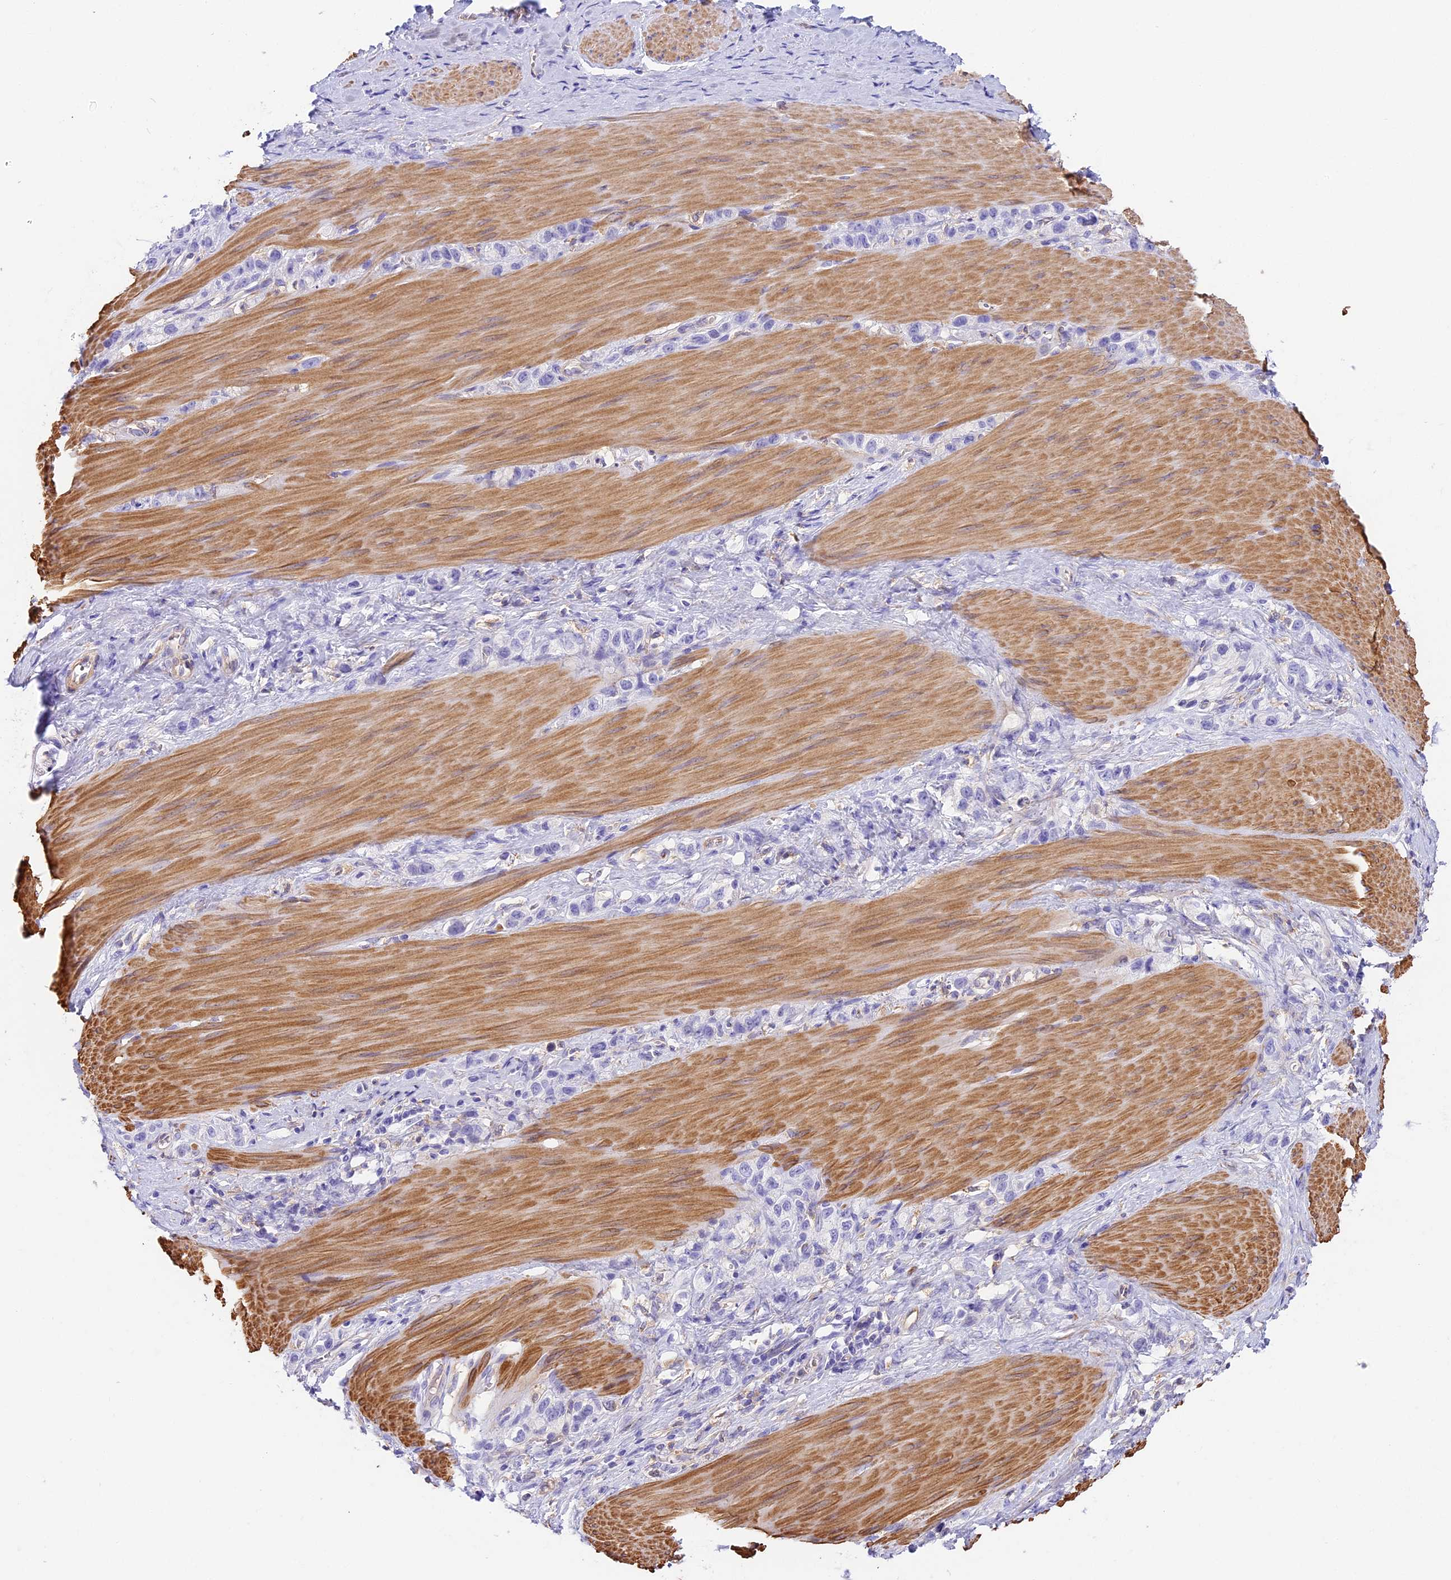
{"staining": {"intensity": "negative", "quantity": "none", "location": "none"}, "tissue": "stomach cancer", "cell_type": "Tumor cells", "image_type": "cancer", "snomed": [{"axis": "morphology", "description": "Adenocarcinoma, NOS"}, {"axis": "topography", "description": "Stomach"}], "caption": "A high-resolution image shows immunohistochemistry staining of adenocarcinoma (stomach), which demonstrates no significant expression in tumor cells.", "gene": "HOMER3", "patient": {"sex": "female", "age": 65}}